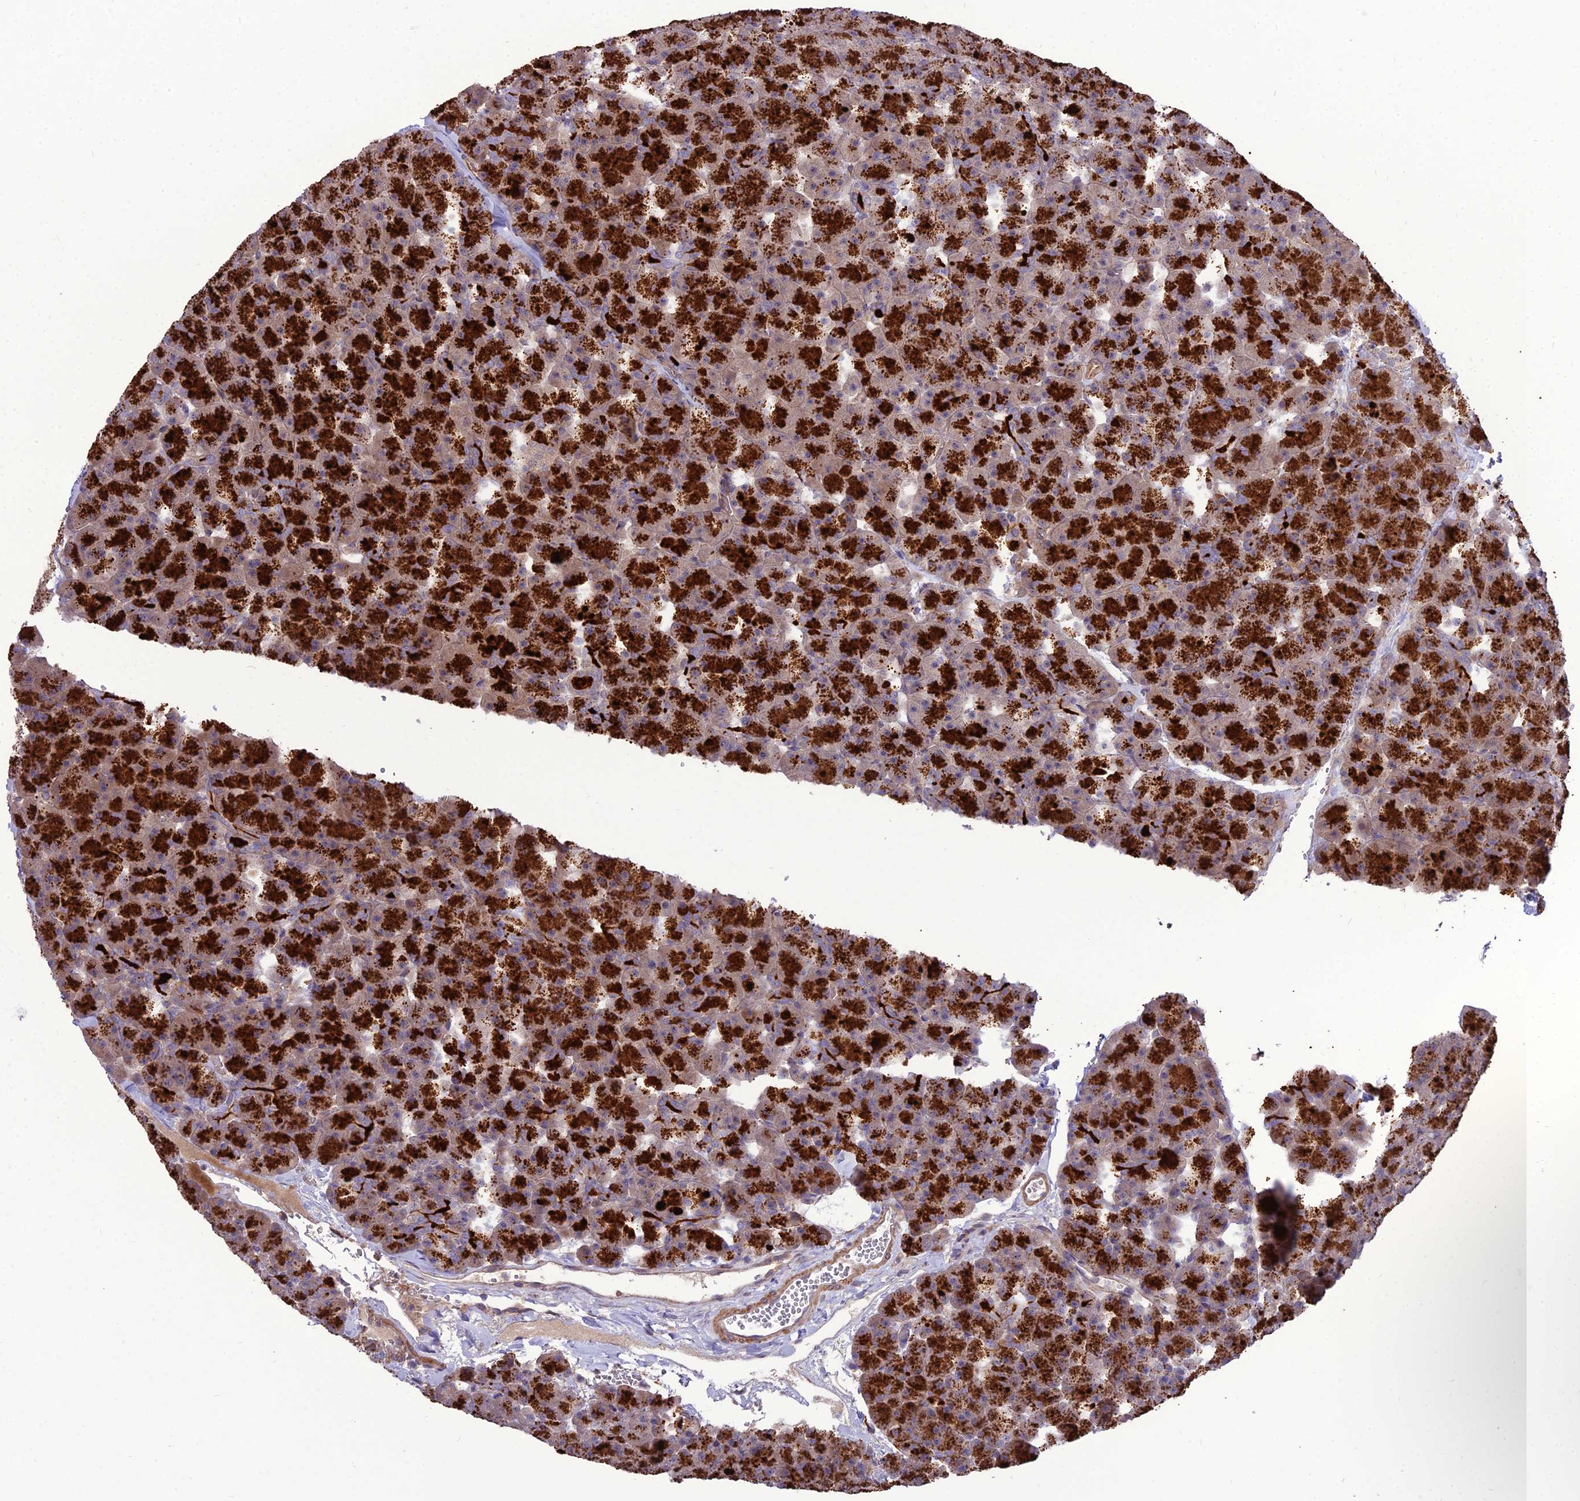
{"staining": {"intensity": "strong", "quantity": ">75%", "location": "cytoplasmic/membranous"}, "tissue": "pancreas", "cell_type": "Exocrine glandular cells", "image_type": "normal", "snomed": [{"axis": "morphology", "description": "Normal tissue, NOS"}, {"axis": "topography", "description": "Pancreas"}], "caption": "High-magnification brightfield microscopy of benign pancreas stained with DAB (brown) and counterstained with hematoxylin (blue). exocrine glandular cells exhibit strong cytoplasmic/membranous expression is present in approximately>75% of cells.", "gene": "TSPYL2", "patient": {"sex": "male", "age": 36}}